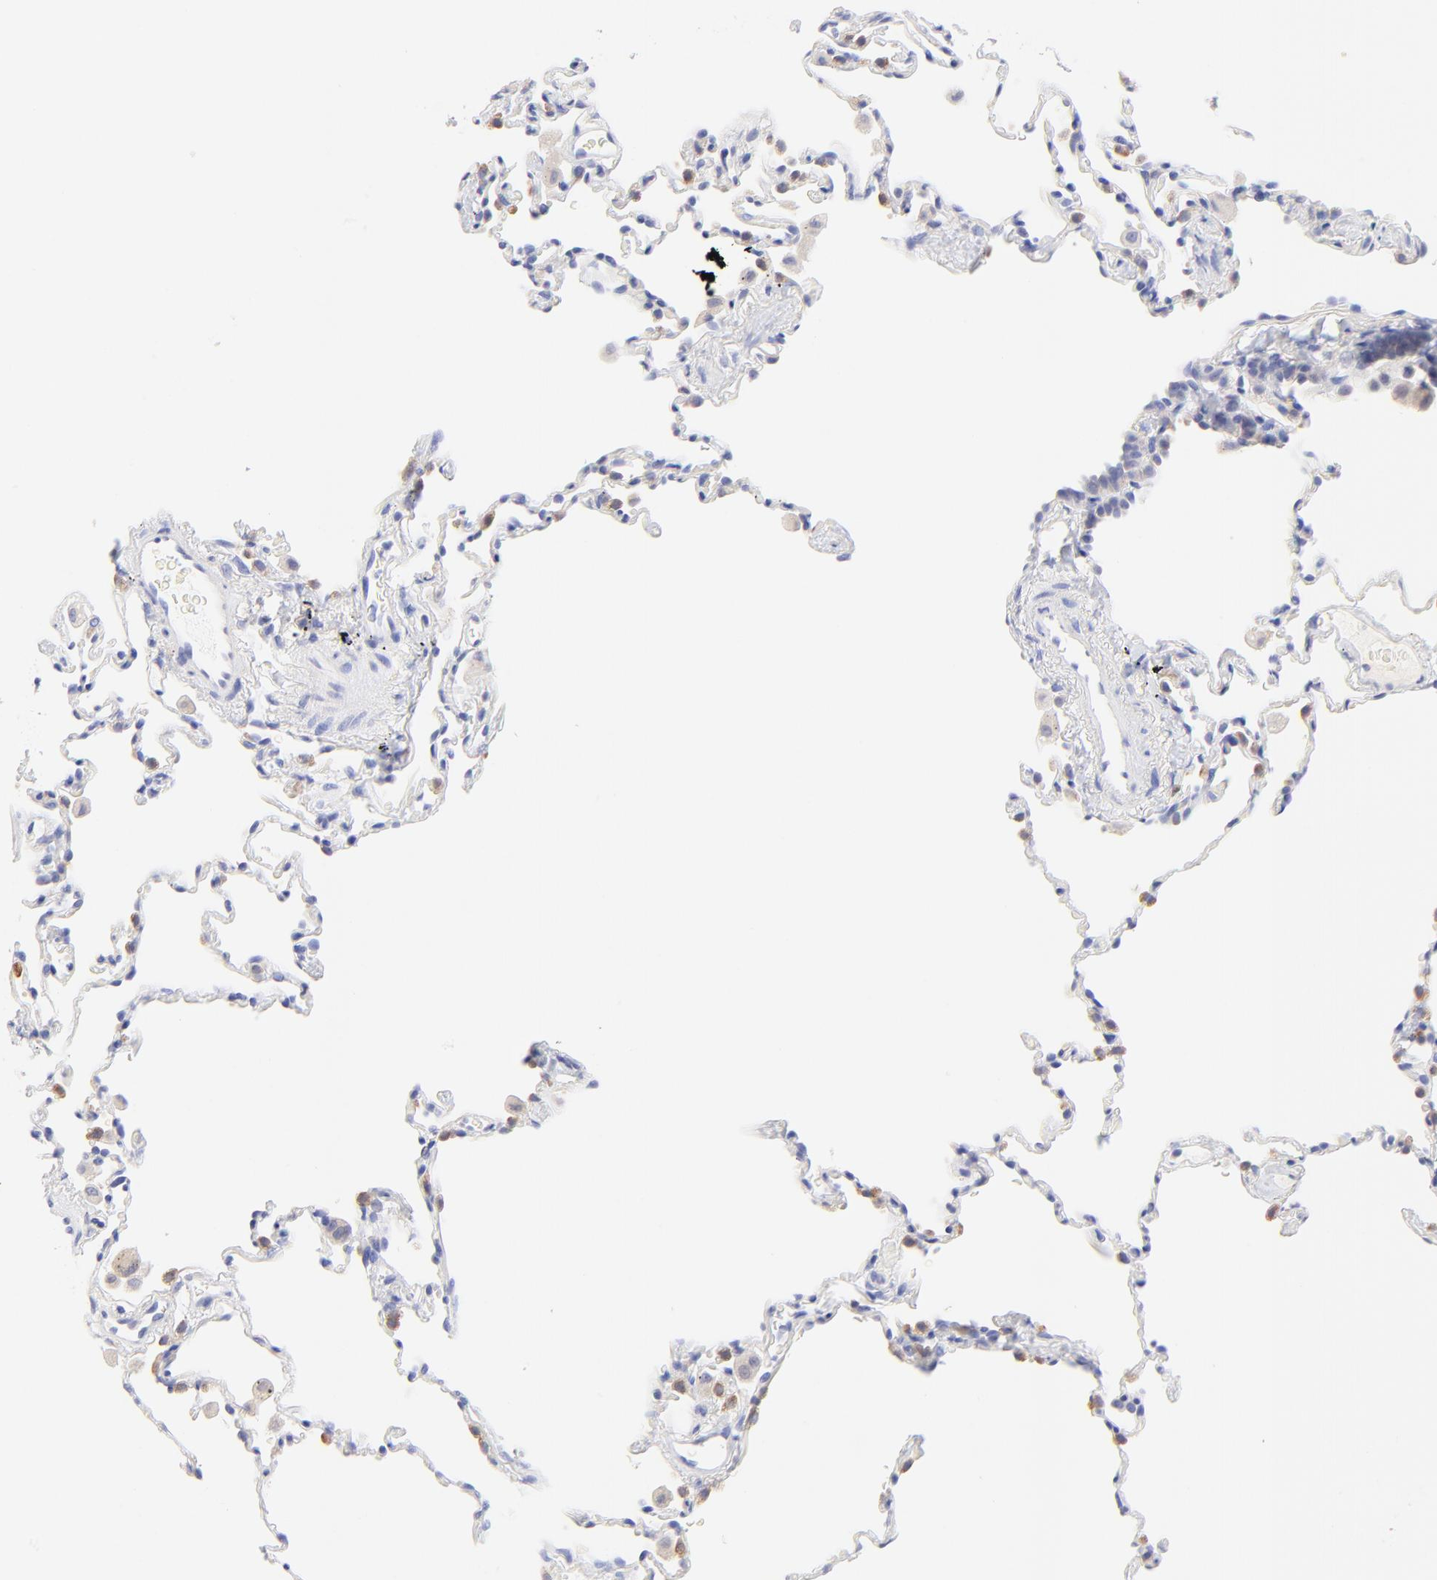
{"staining": {"intensity": "weak", "quantity": "<25%", "location": "cytoplasmic/membranous"}, "tissue": "lung", "cell_type": "Alveolar cells", "image_type": "normal", "snomed": [{"axis": "morphology", "description": "Normal tissue, NOS"}, {"axis": "morphology", "description": "Soft tissue tumor metastatic"}, {"axis": "topography", "description": "Lung"}], "caption": "The immunohistochemistry photomicrograph has no significant staining in alveolar cells of lung.", "gene": "EBP", "patient": {"sex": "male", "age": 59}}